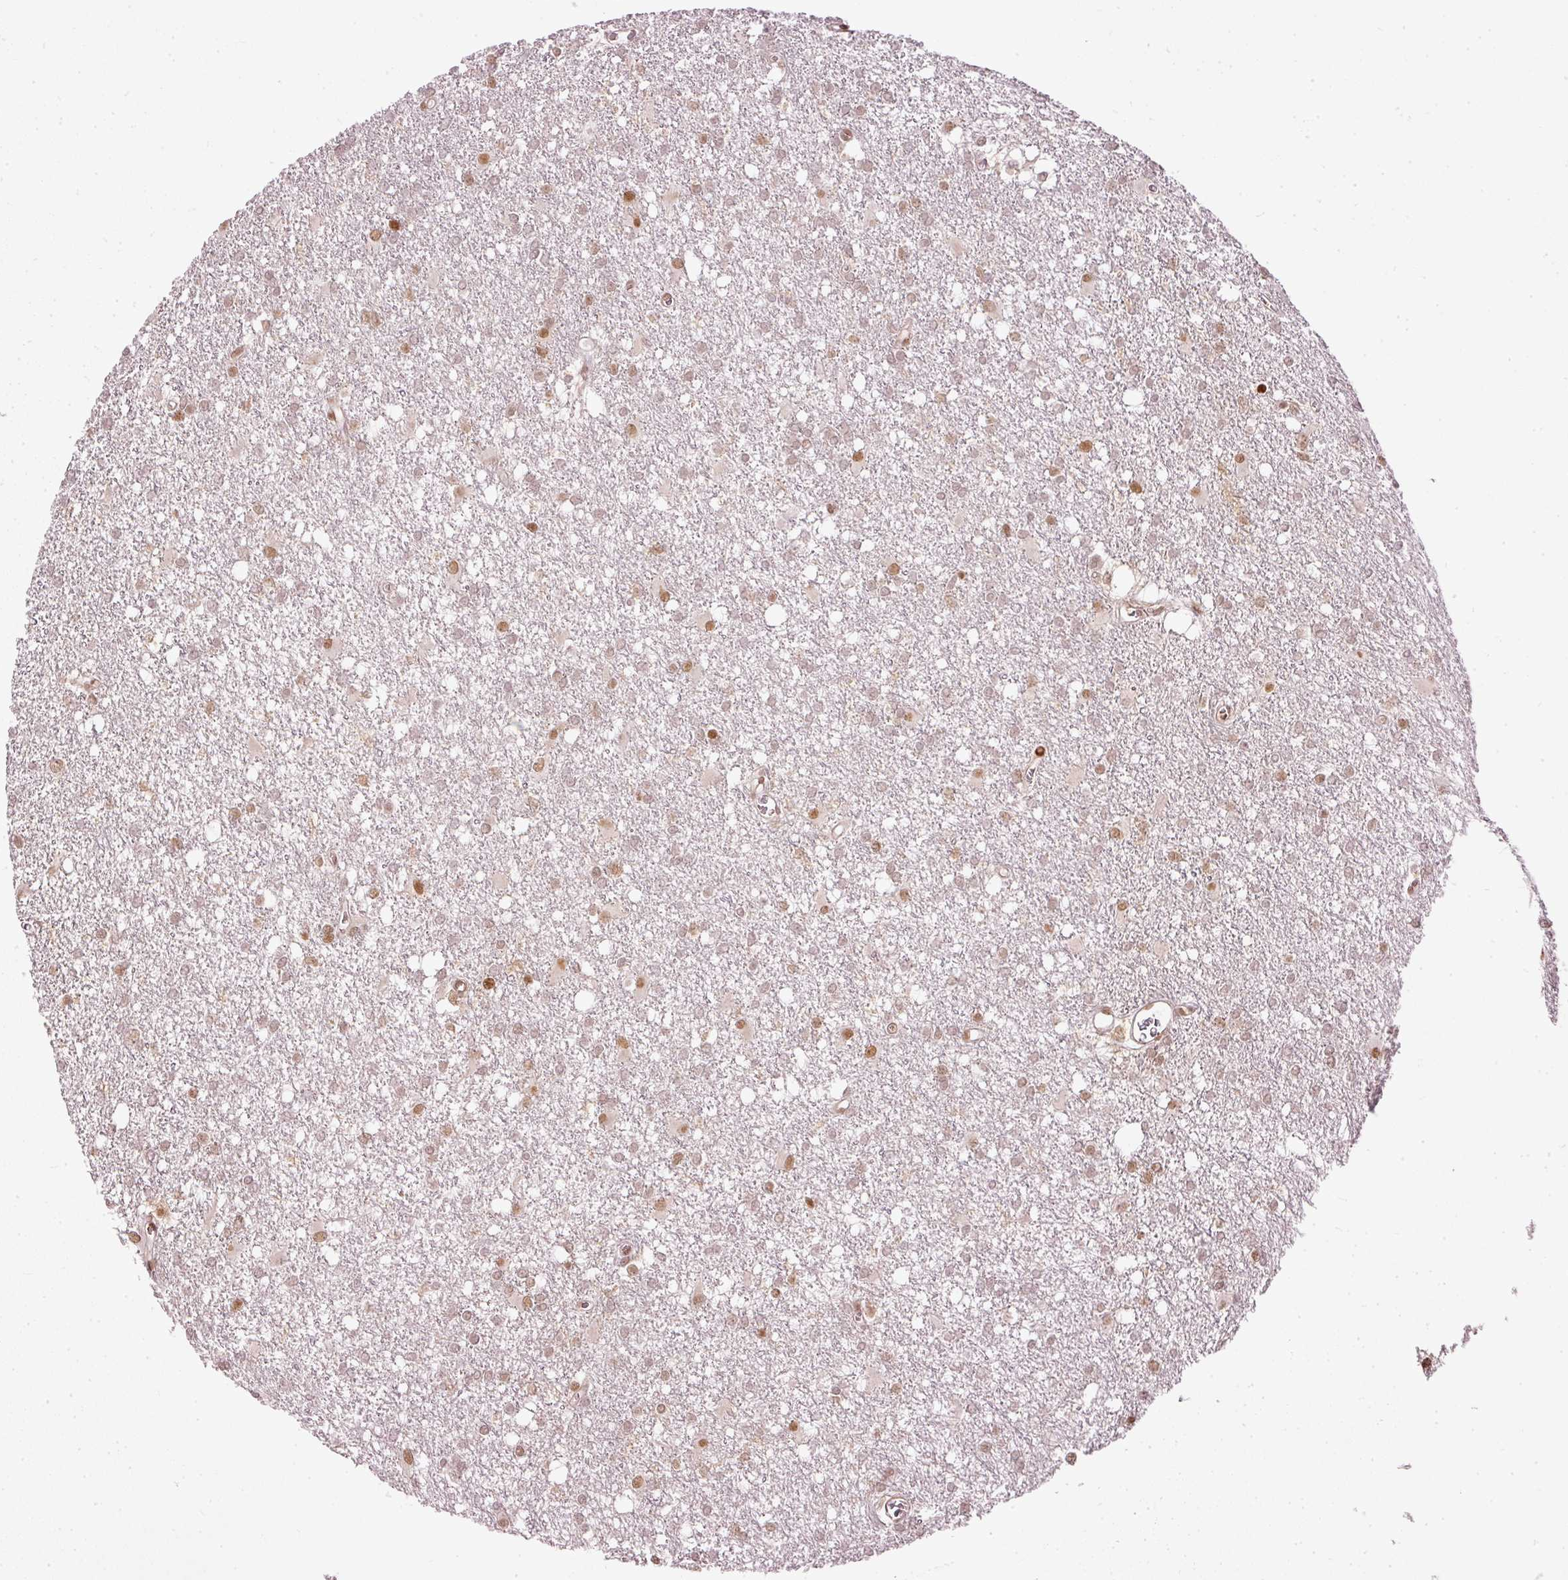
{"staining": {"intensity": "moderate", "quantity": "25%-75%", "location": "nuclear"}, "tissue": "glioma", "cell_type": "Tumor cells", "image_type": "cancer", "snomed": [{"axis": "morphology", "description": "Glioma, malignant, High grade"}, {"axis": "topography", "description": "Brain"}], "caption": "Tumor cells exhibit medium levels of moderate nuclear expression in about 25%-75% of cells in human malignant glioma (high-grade).", "gene": "ZNF778", "patient": {"sex": "male", "age": 48}}